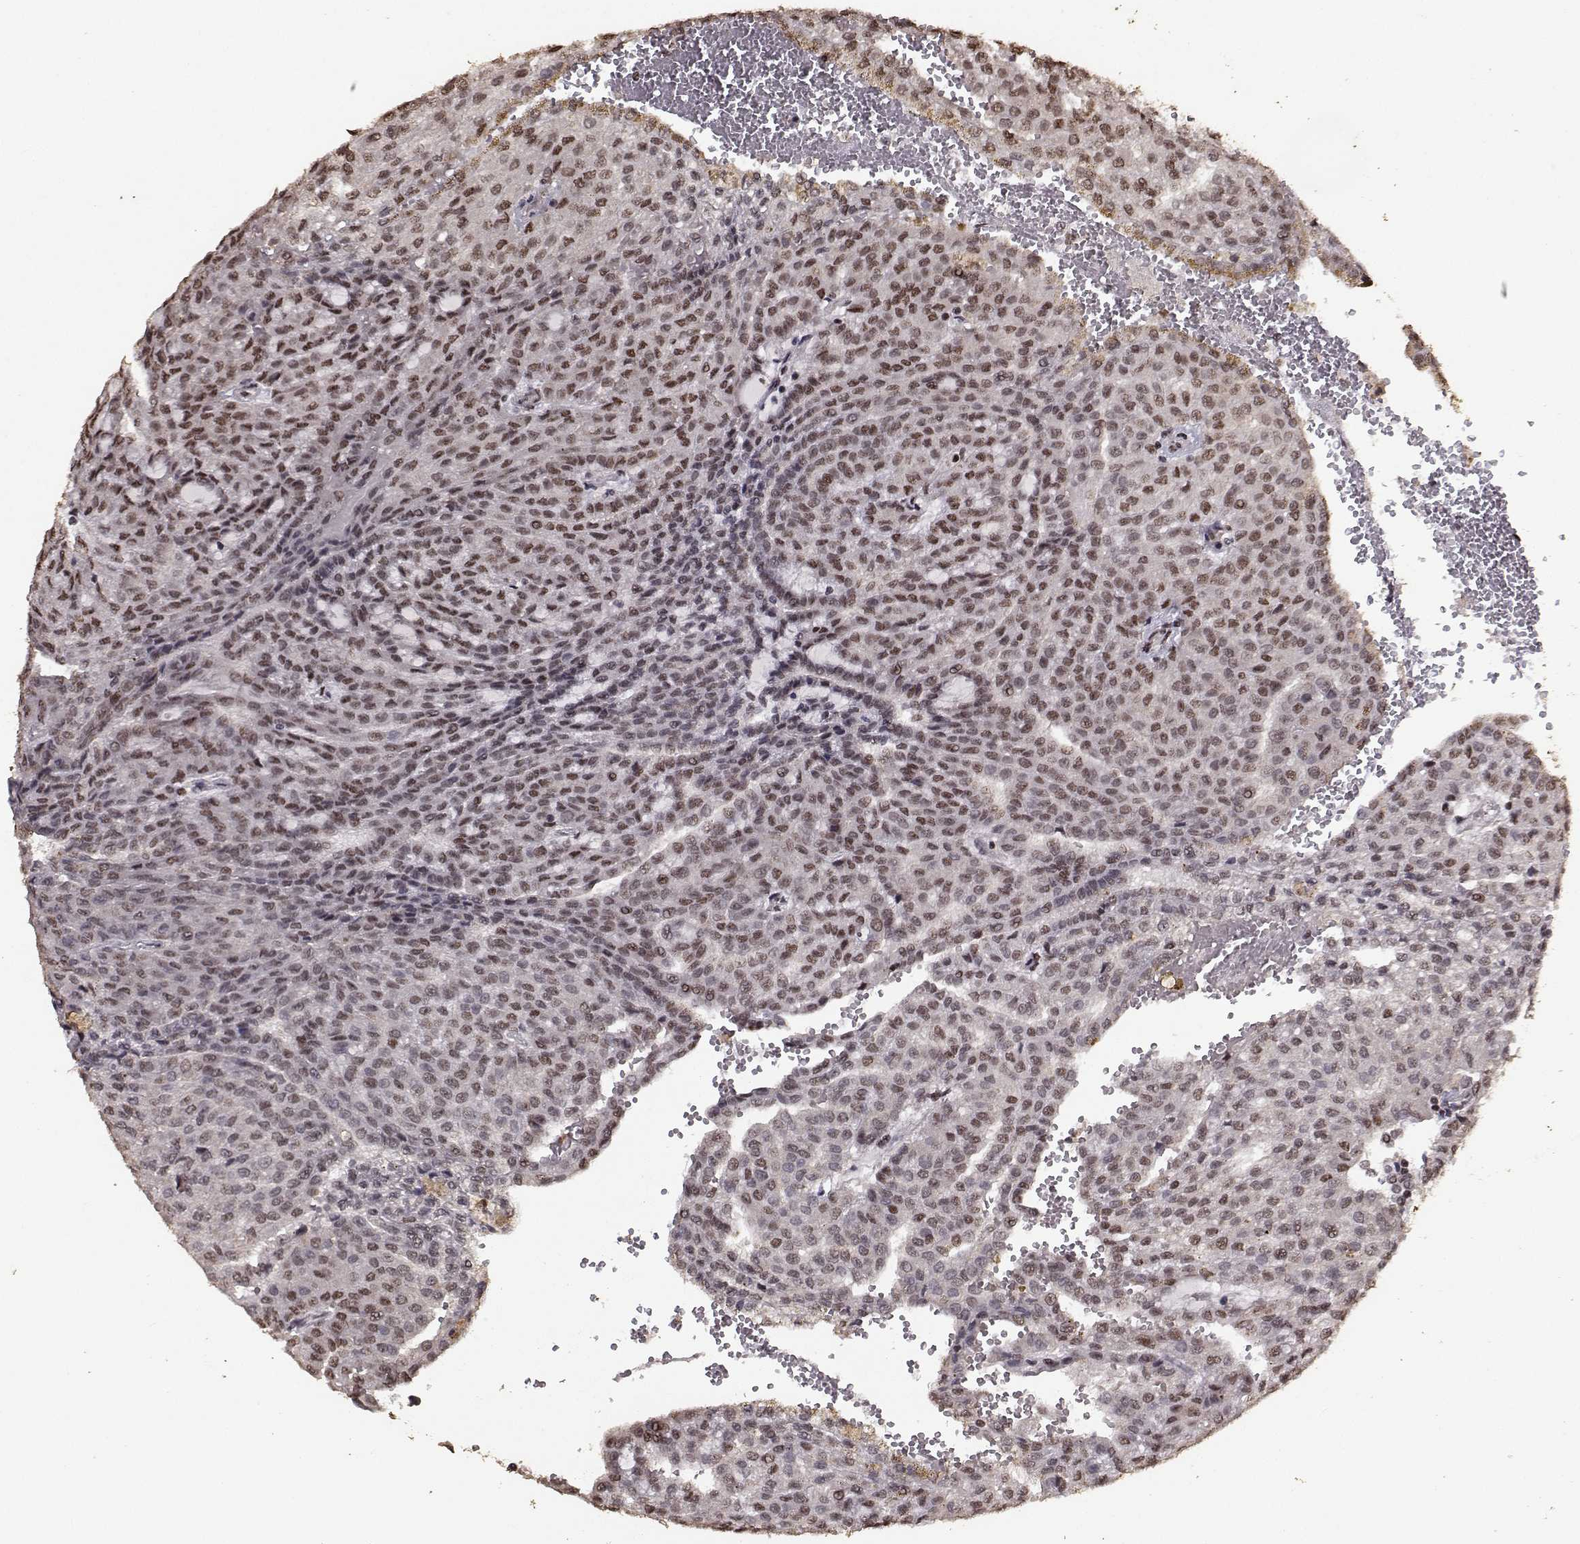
{"staining": {"intensity": "strong", "quantity": "25%-75%", "location": "nuclear"}, "tissue": "renal cancer", "cell_type": "Tumor cells", "image_type": "cancer", "snomed": [{"axis": "morphology", "description": "Adenocarcinoma, NOS"}, {"axis": "topography", "description": "Kidney"}], "caption": "Immunohistochemical staining of adenocarcinoma (renal) demonstrates high levels of strong nuclear protein expression in approximately 25%-75% of tumor cells.", "gene": "SF1", "patient": {"sex": "male", "age": 63}}